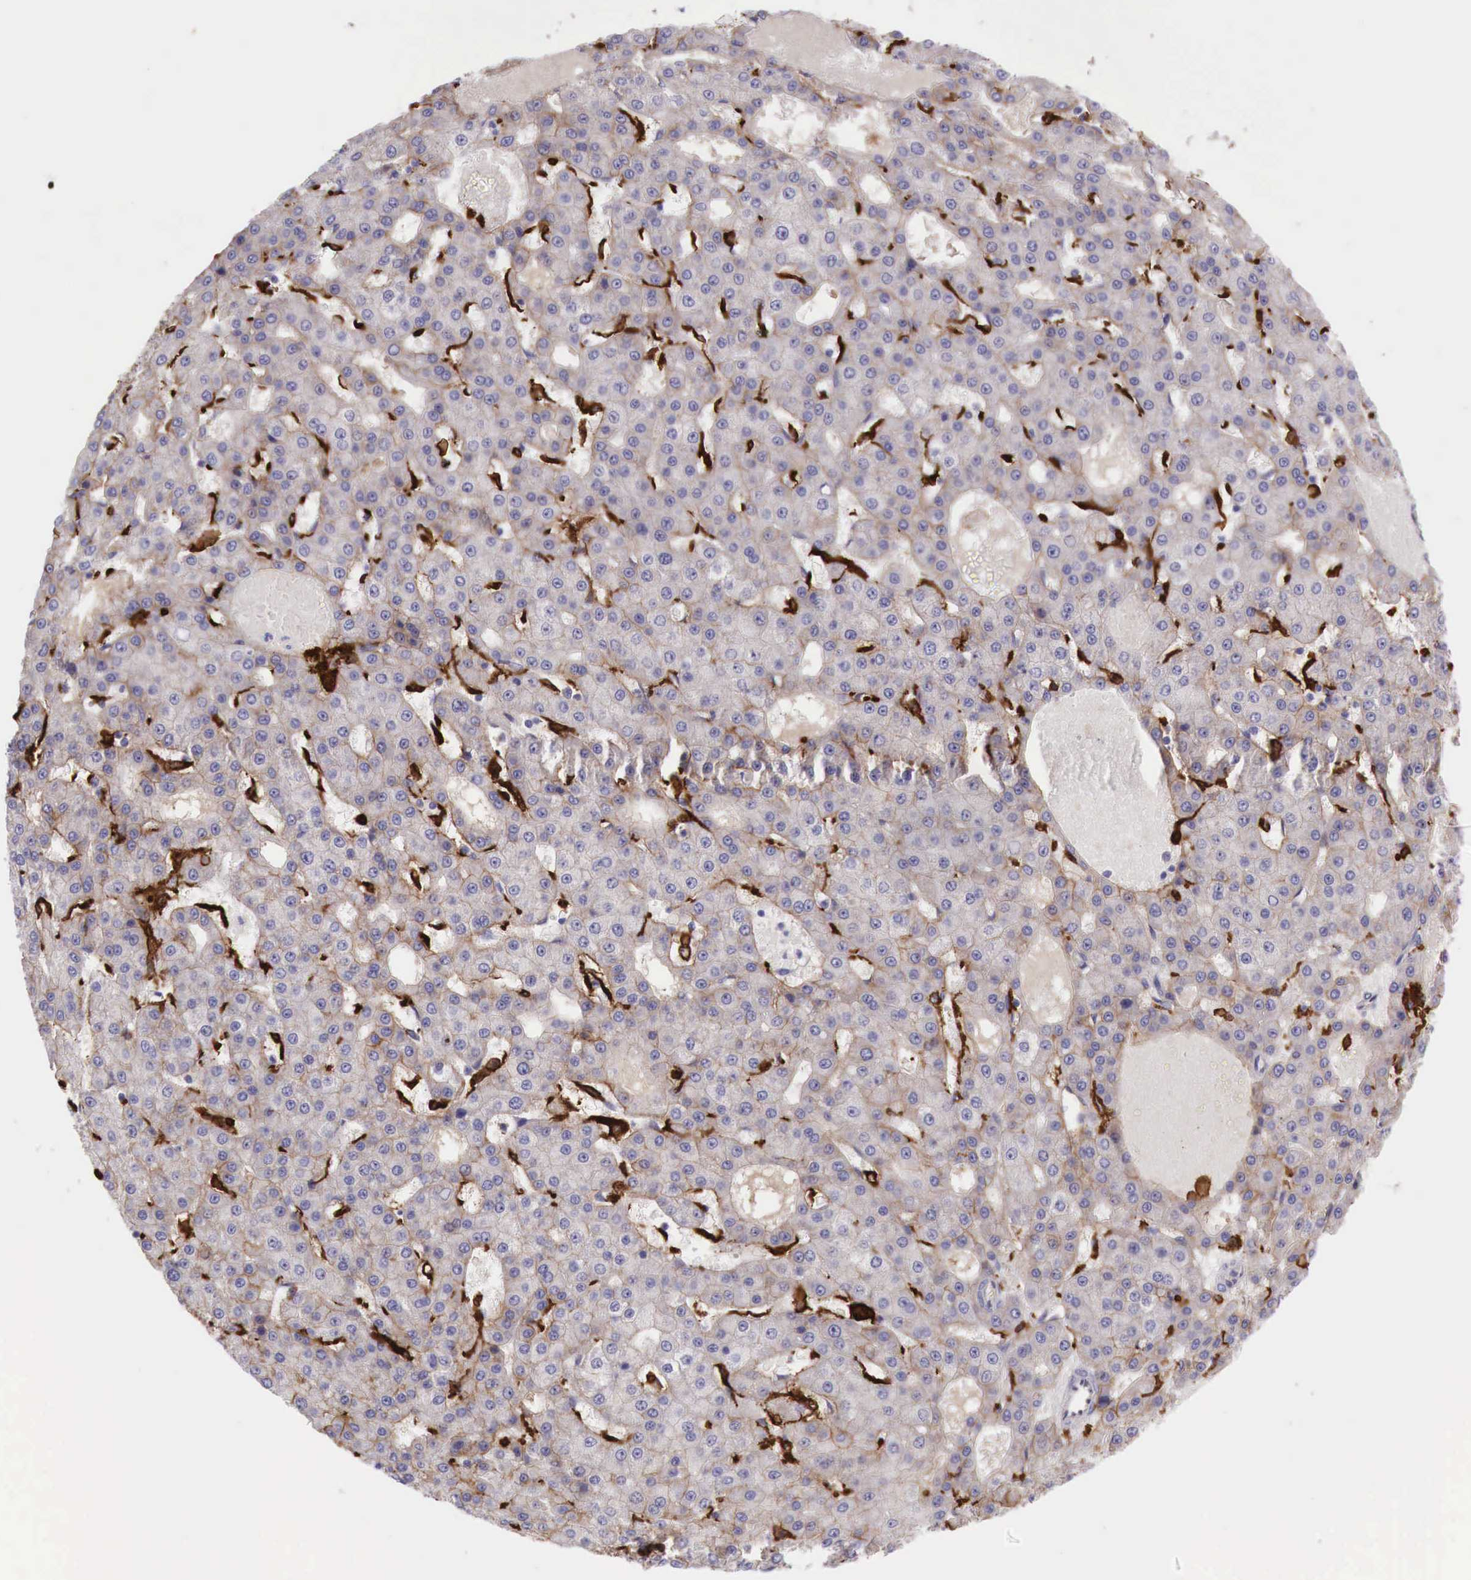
{"staining": {"intensity": "weak", "quantity": "<25%", "location": "cytoplasmic/membranous"}, "tissue": "liver cancer", "cell_type": "Tumor cells", "image_type": "cancer", "snomed": [{"axis": "morphology", "description": "Carcinoma, Hepatocellular, NOS"}, {"axis": "topography", "description": "Liver"}], "caption": "Tumor cells show no significant protein expression in hepatocellular carcinoma (liver).", "gene": "MSR1", "patient": {"sex": "male", "age": 47}}